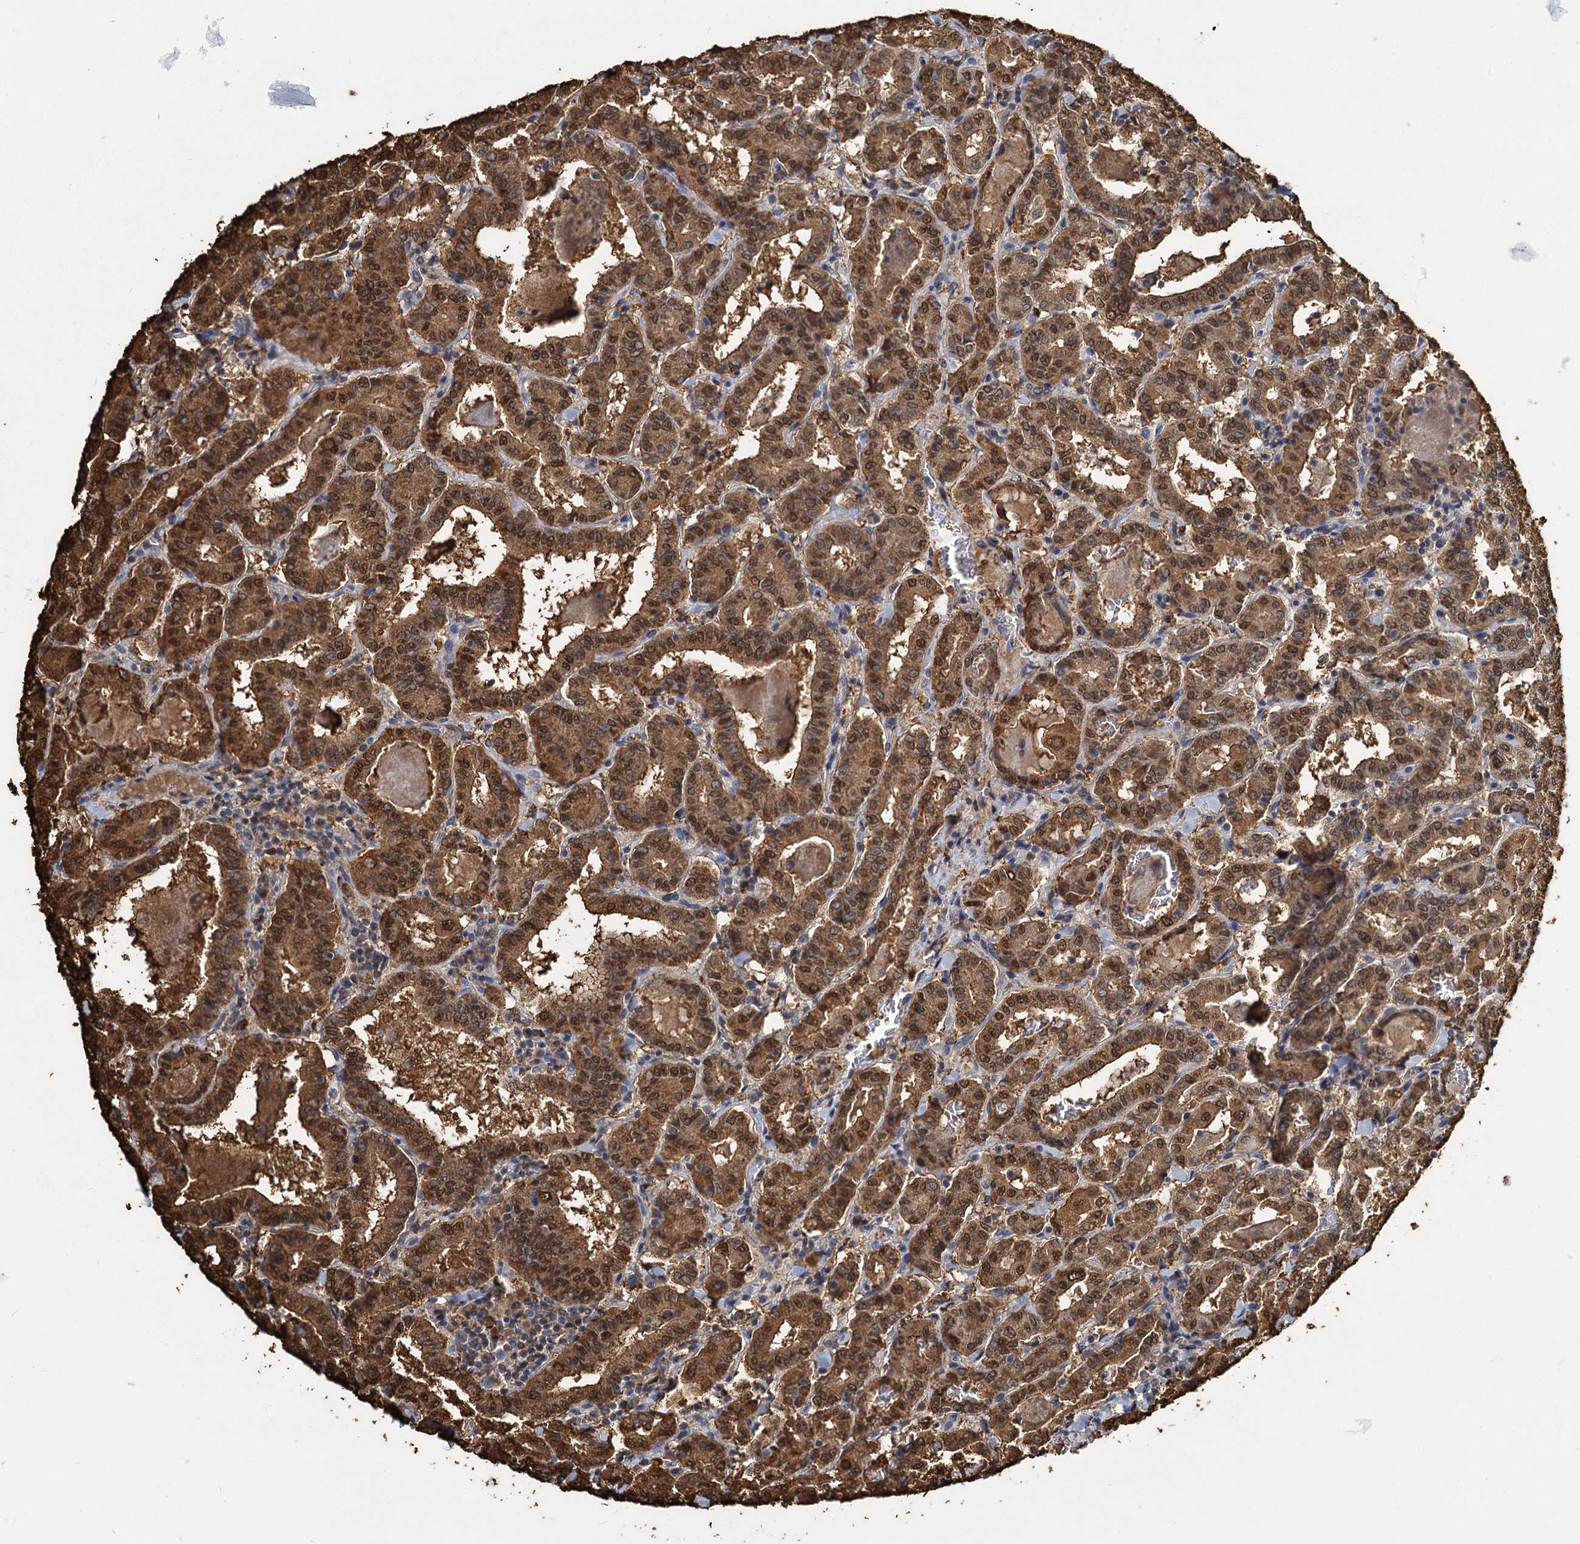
{"staining": {"intensity": "moderate", "quantity": ">75%", "location": "cytoplasmic/membranous,nuclear"}, "tissue": "thyroid cancer", "cell_type": "Tumor cells", "image_type": "cancer", "snomed": [{"axis": "morphology", "description": "Papillary adenocarcinoma, NOS"}, {"axis": "topography", "description": "Thyroid gland"}], "caption": "Papillary adenocarcinoma (thyroid) stained with a protein marker reveals moderate staining in tumor cells.", "gene": "S100A6", "patient": {"sex": "female", "age": 72}}